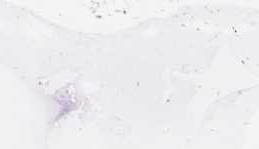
{"staining": {"intensity": "negative", "quantity": "none", "location": "none"}, "tissue": "lung cancer", "cell_type": "Tumor cells", "image_type": "cancer", "snomed": [{"axis": "morphology", "description": "Adenocarcinoma, NOS"}, {"axis": "topography", "description": "Lung"}], "caption": "Micrograph shows no protein positivity in tumor cells of adenocarcinoma (lung) tissue.", "gene": "MAPT", "patient": {"sex": "male", "age": 57}}